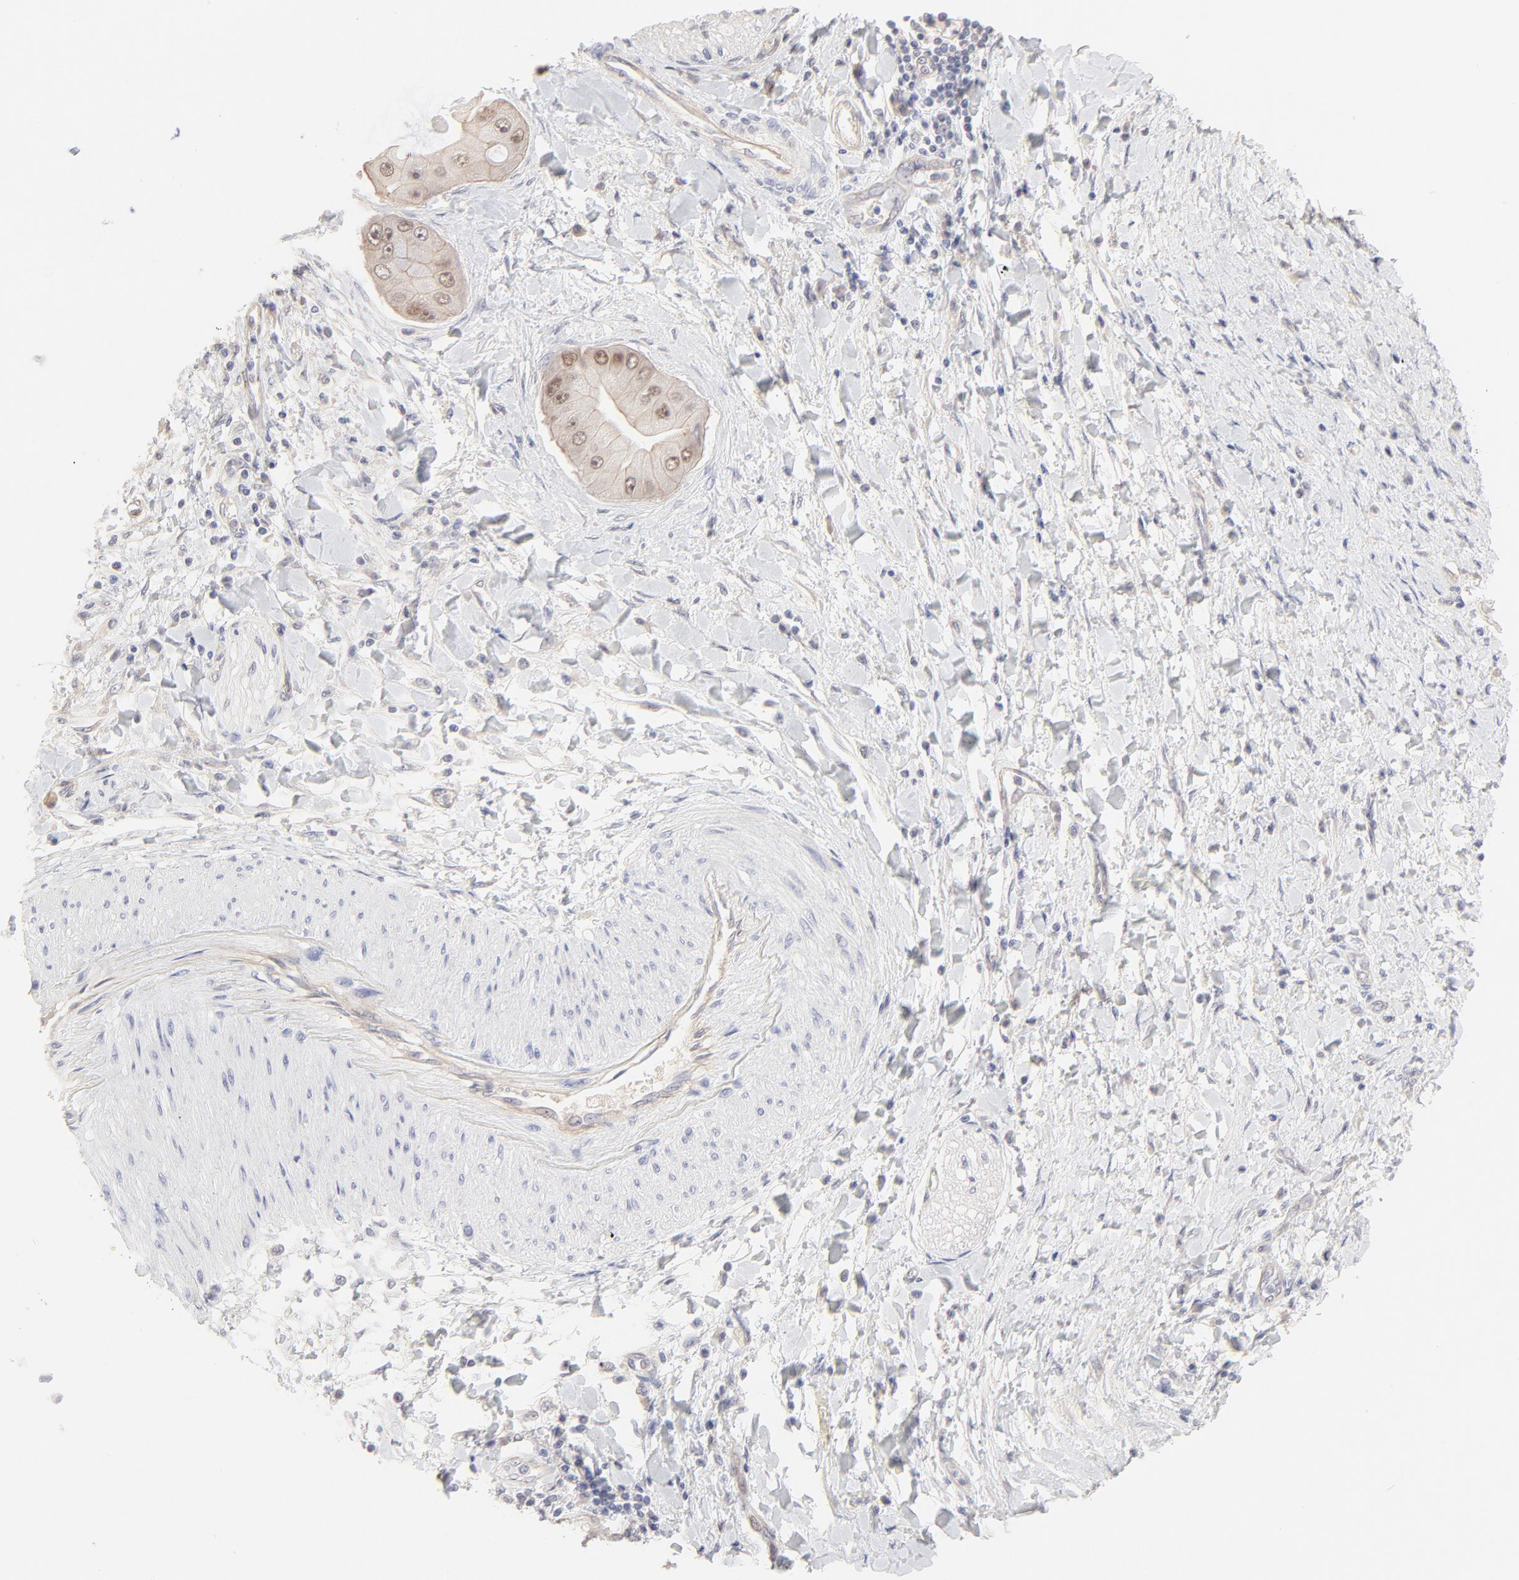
{"staining": {"intensity": "negative", "quantity": "none", "location": "none"}, "tissue": "adipose tissue", "cell_type": "Adipocytes", "image_type": "normal", "snomed": [{"axis": "morphology", "description": "Normal tissue, NOS"}, {"axis": "morphology", "description": "Cholangiocarcinoma"}, {"axis": "topography", "description": "Liver"}, {"axis": "topography", "description": "Peripheral nerve tissue"}], "caption": "Immunohistochemistry image of unremarkable adipose tissue: adipose tissue stained with DAB exhibits no significant protein staining in adipocytes.", "gene": "ELF3", "patient": {"sex": "male", "age": 50}}